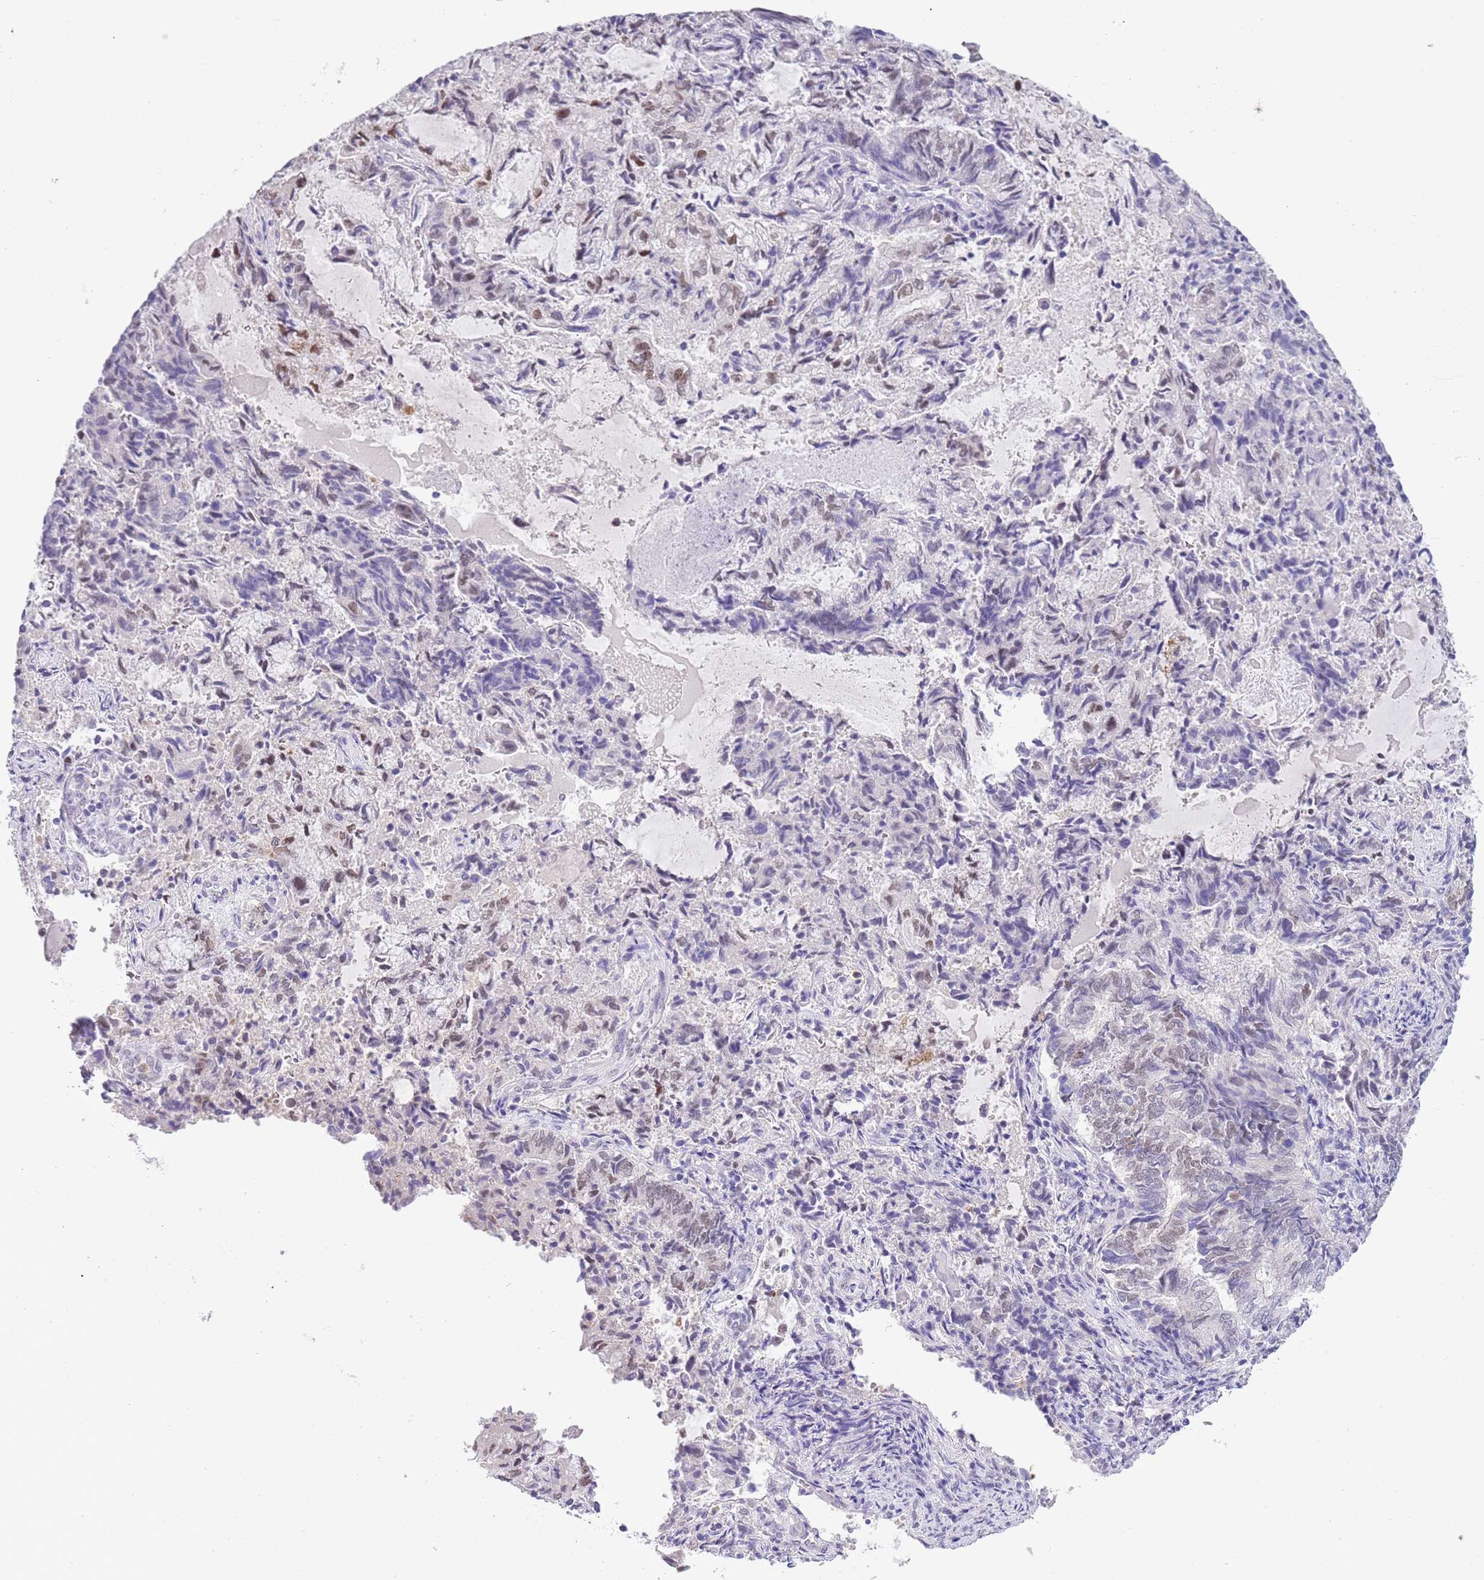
{"staining": {"intensity": "weak", "quantity": "<25%", "location": "nuclear"}, "tissue": "endometrial cancer", "cell_type": "Tumor cells", "image_type": "cancer", "snomed": [{"axis": "morphology", "description": "Adenocarcinoma, NOS"}, {"axis": "topography", "description": "Endometrium"}], "caption": "A micrograph of endometrial cancer (adenocarcinoma) stained for a protein exhibits no brown staining in tumor cells.", "gene": "PPP1R17", "patient": {"sex": "female", "age": 80}}